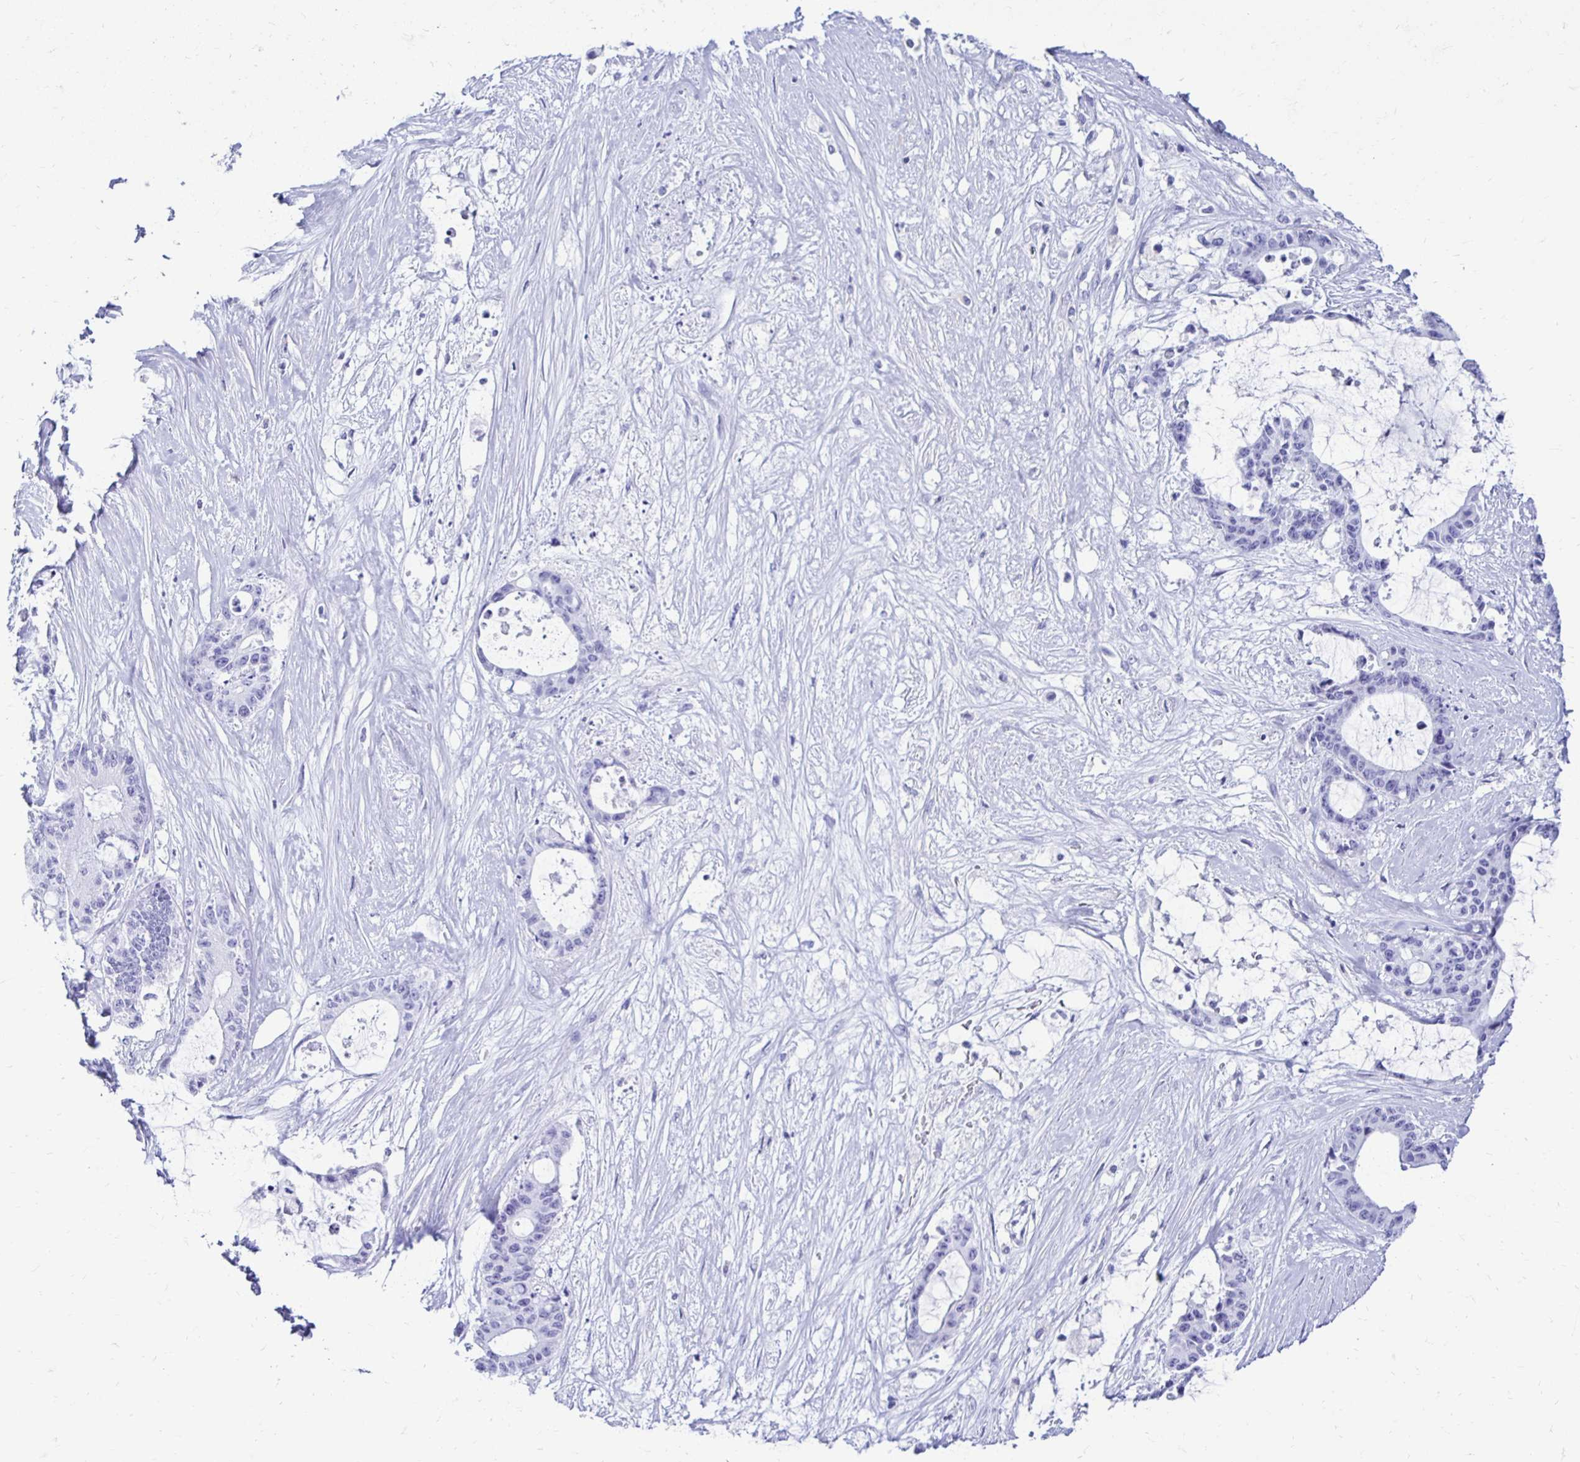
{"staining": {"intensity": "negative", "quantity": "none", "location": "none"}, "tissue": "liver cancer", "cell_type": "Tumor cells", "image_type": "cancer", "snomed": [{"axis": "morphology", "description": "Normal tissue, NOS"}, {"axis": "morphology", "description": "Cholangiocarcinoma"}, {"axis": "topography", "description": "Liver"}, {"axis": "topography", "description": "Peripheral nerve tissue"}], "caption": "There is no significant expression in tumor cells of liver cancer (cholangiocarcinoma).", "gene": "CST5", "patient": {"sex": "female", "age": 73}}